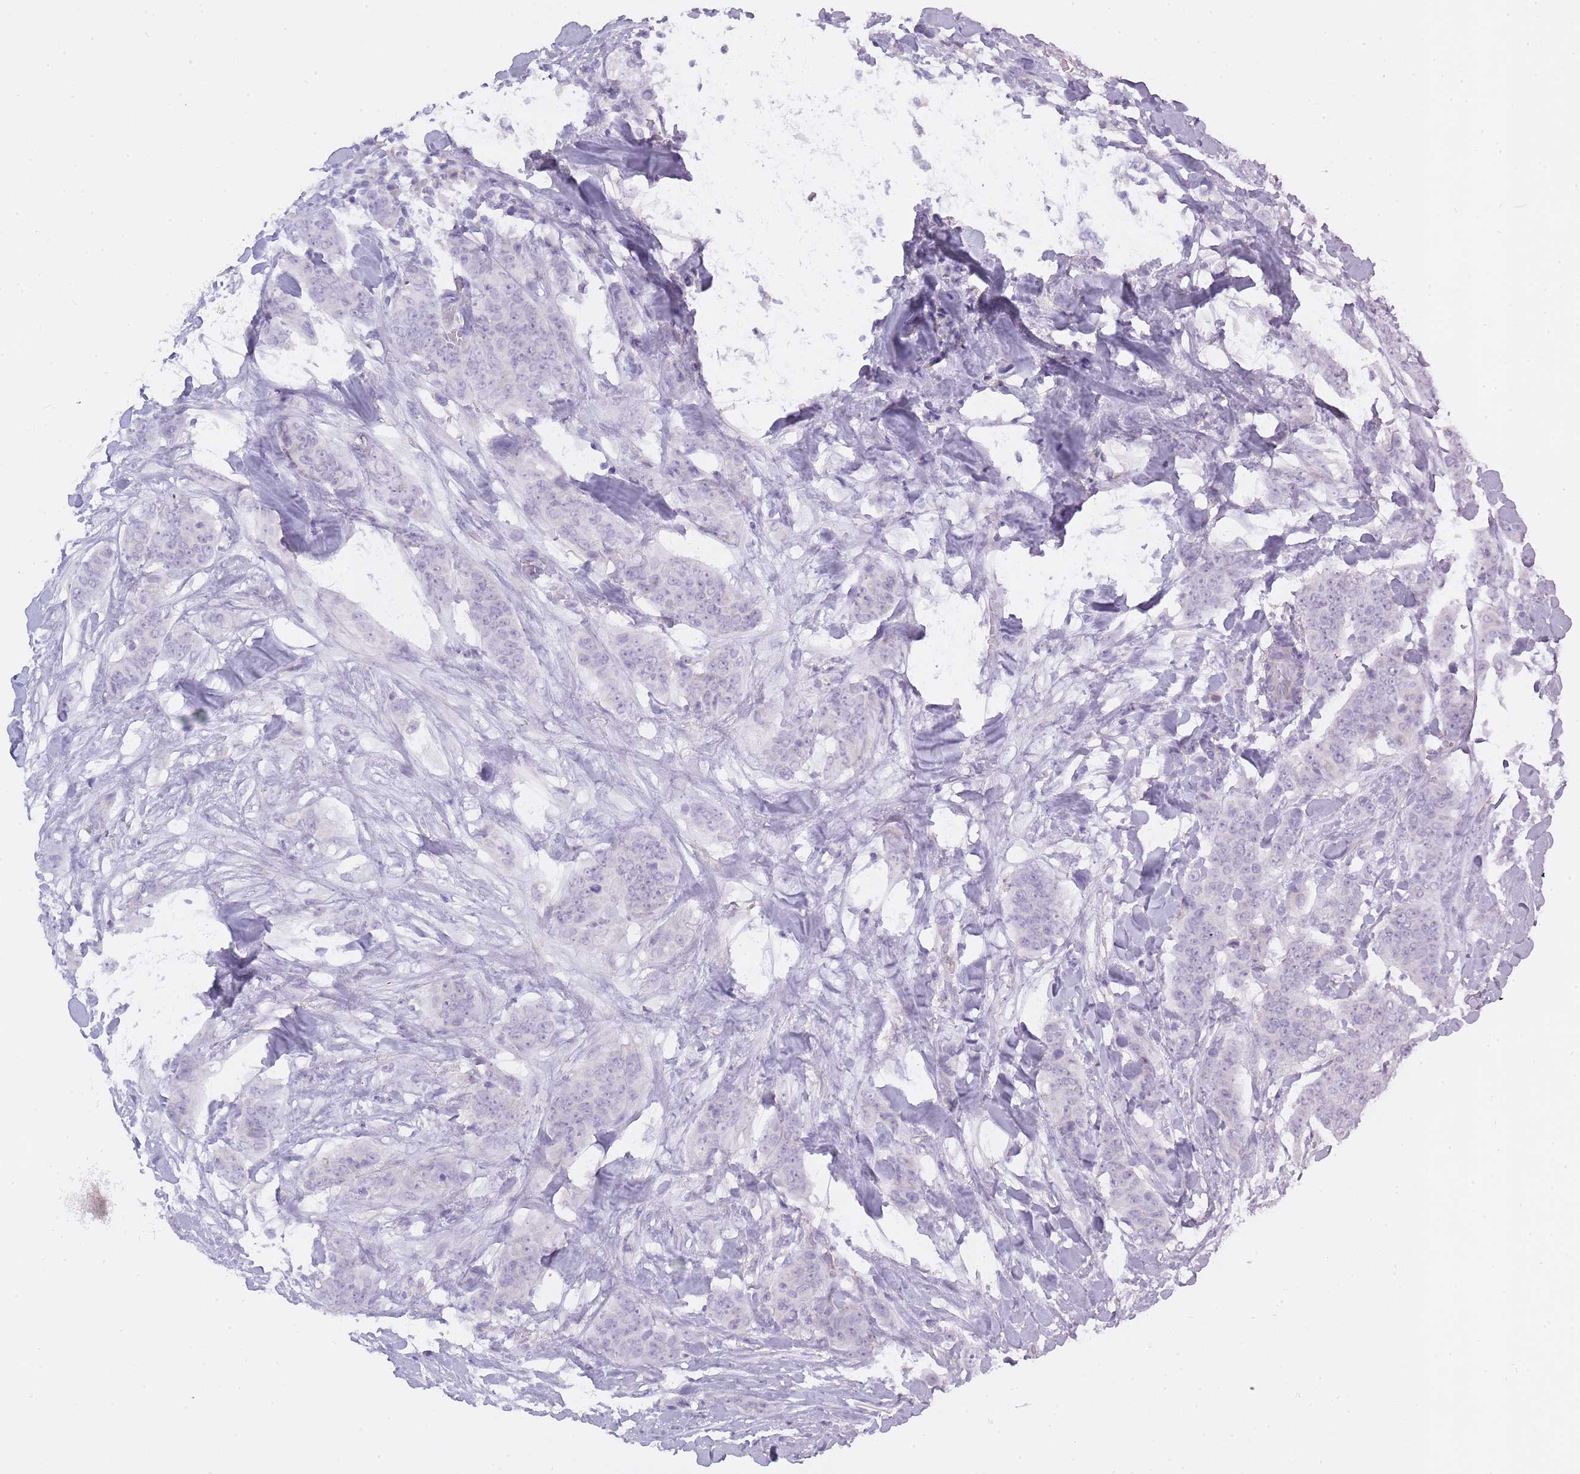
{"staining": {"intensity": "negative", "quantity": "none", "location": "none"}, "tissue": "breast cancer", "cell_type": "Tumor cells", "image_type": "cancer", "snomed": [{"axis": "morphology", "description": "Duct carcinoma"}, {"axis": "topography", "description": "Breast"}], "caption": "Human breast cancer (infiltrating ductal carcinoma) stained for a protein using IHC displays no staining in tumor cells.", "gene": "BDKRB2", "patient": {"sex": "female", "age": 40}}